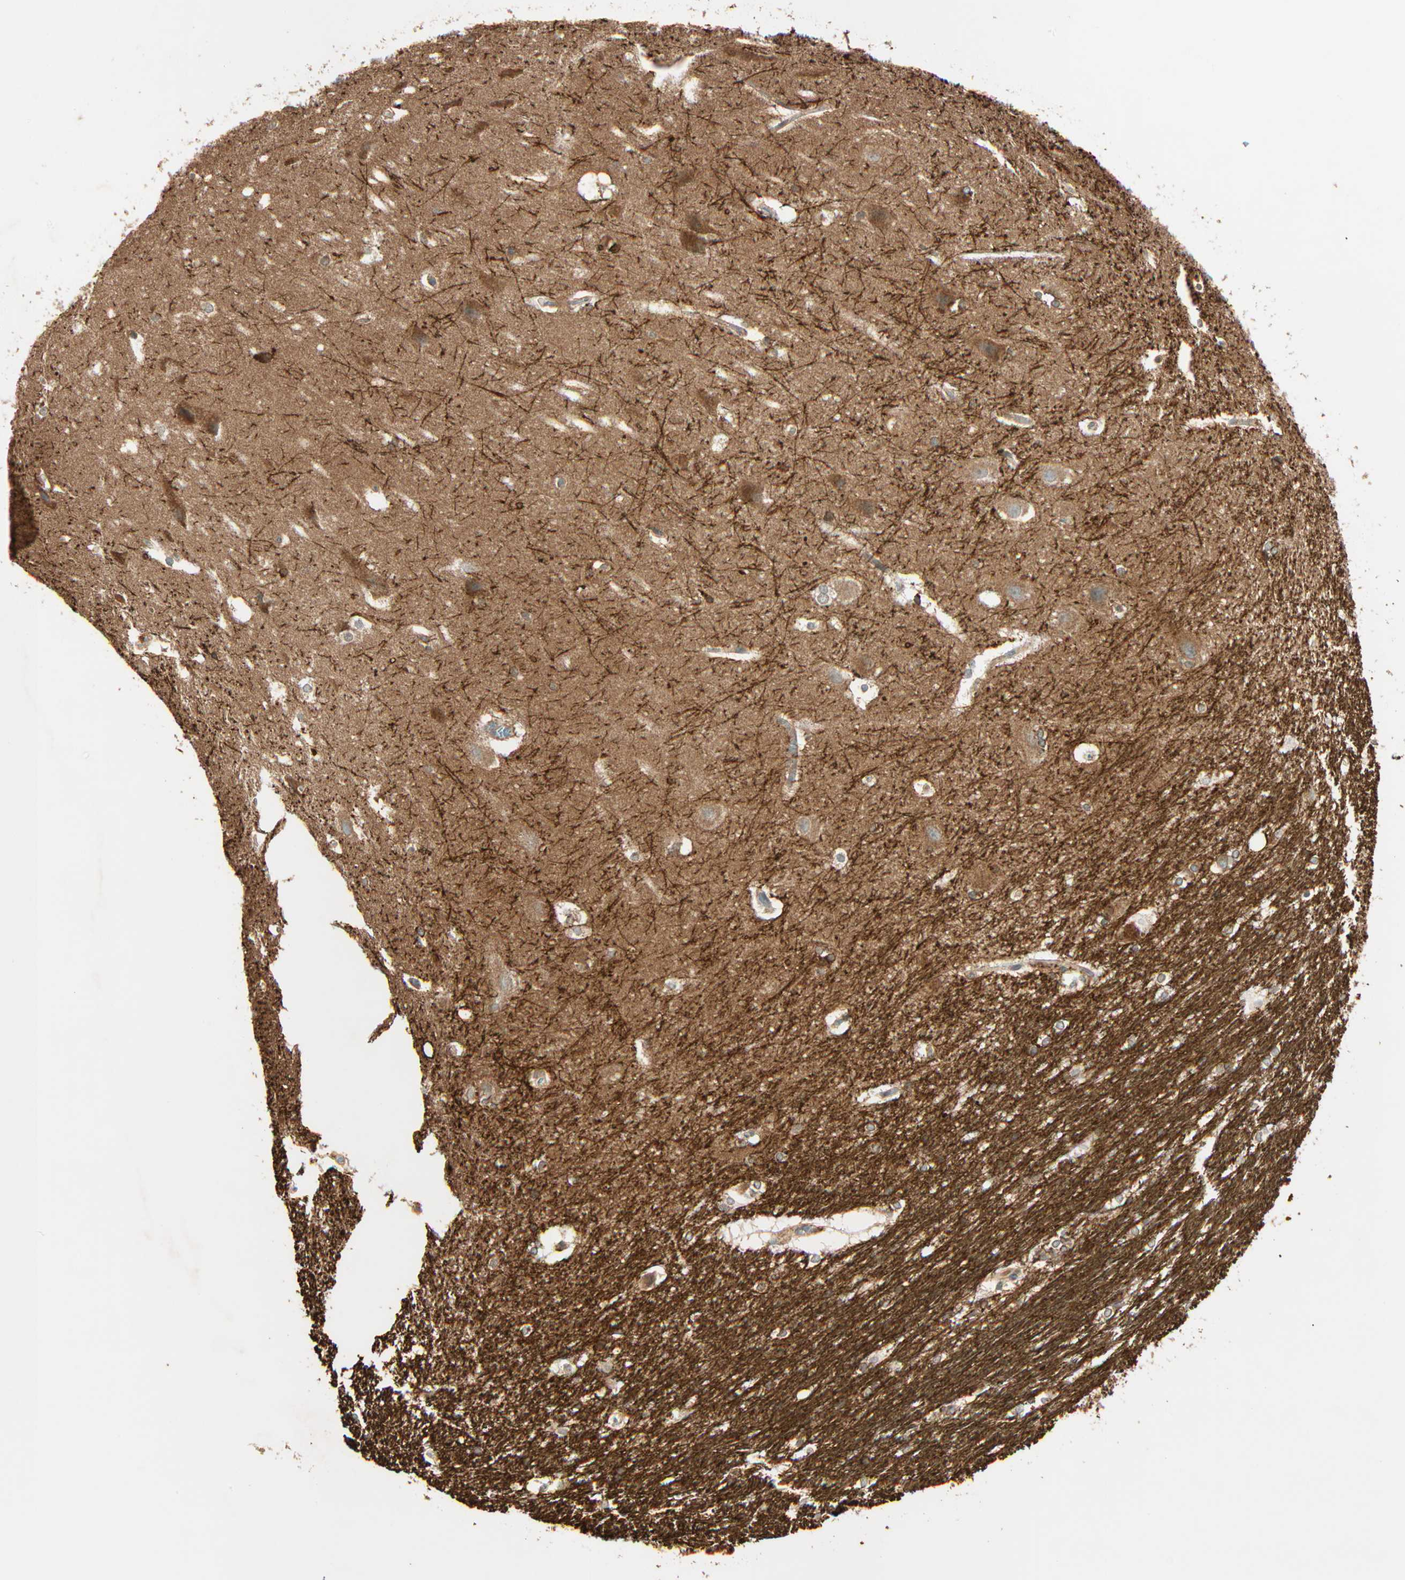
{"staining": {"intensity": "moderate", "quantity": ">75%", "location": "cytoplasmic/membranous"}, "tissue": "hippocampus", "cell_type": "Glial cells", "image_type": "normal", "snomed": [{"axis": "morphology", "description": "Normal tissue, NOS"}, {"axis": "topography", "description": "Hippocampus"}], "caption": "This micrograph shows unremarkable hippocampus stained with IHC to label a protein in brown. The cytoplasmic/membranous of glial cells show moderate positivity for the protein. Nuclei are counter-stained blue.", "gene": "PNPLA6", "patient": {"sex": "female", "age": 19}}